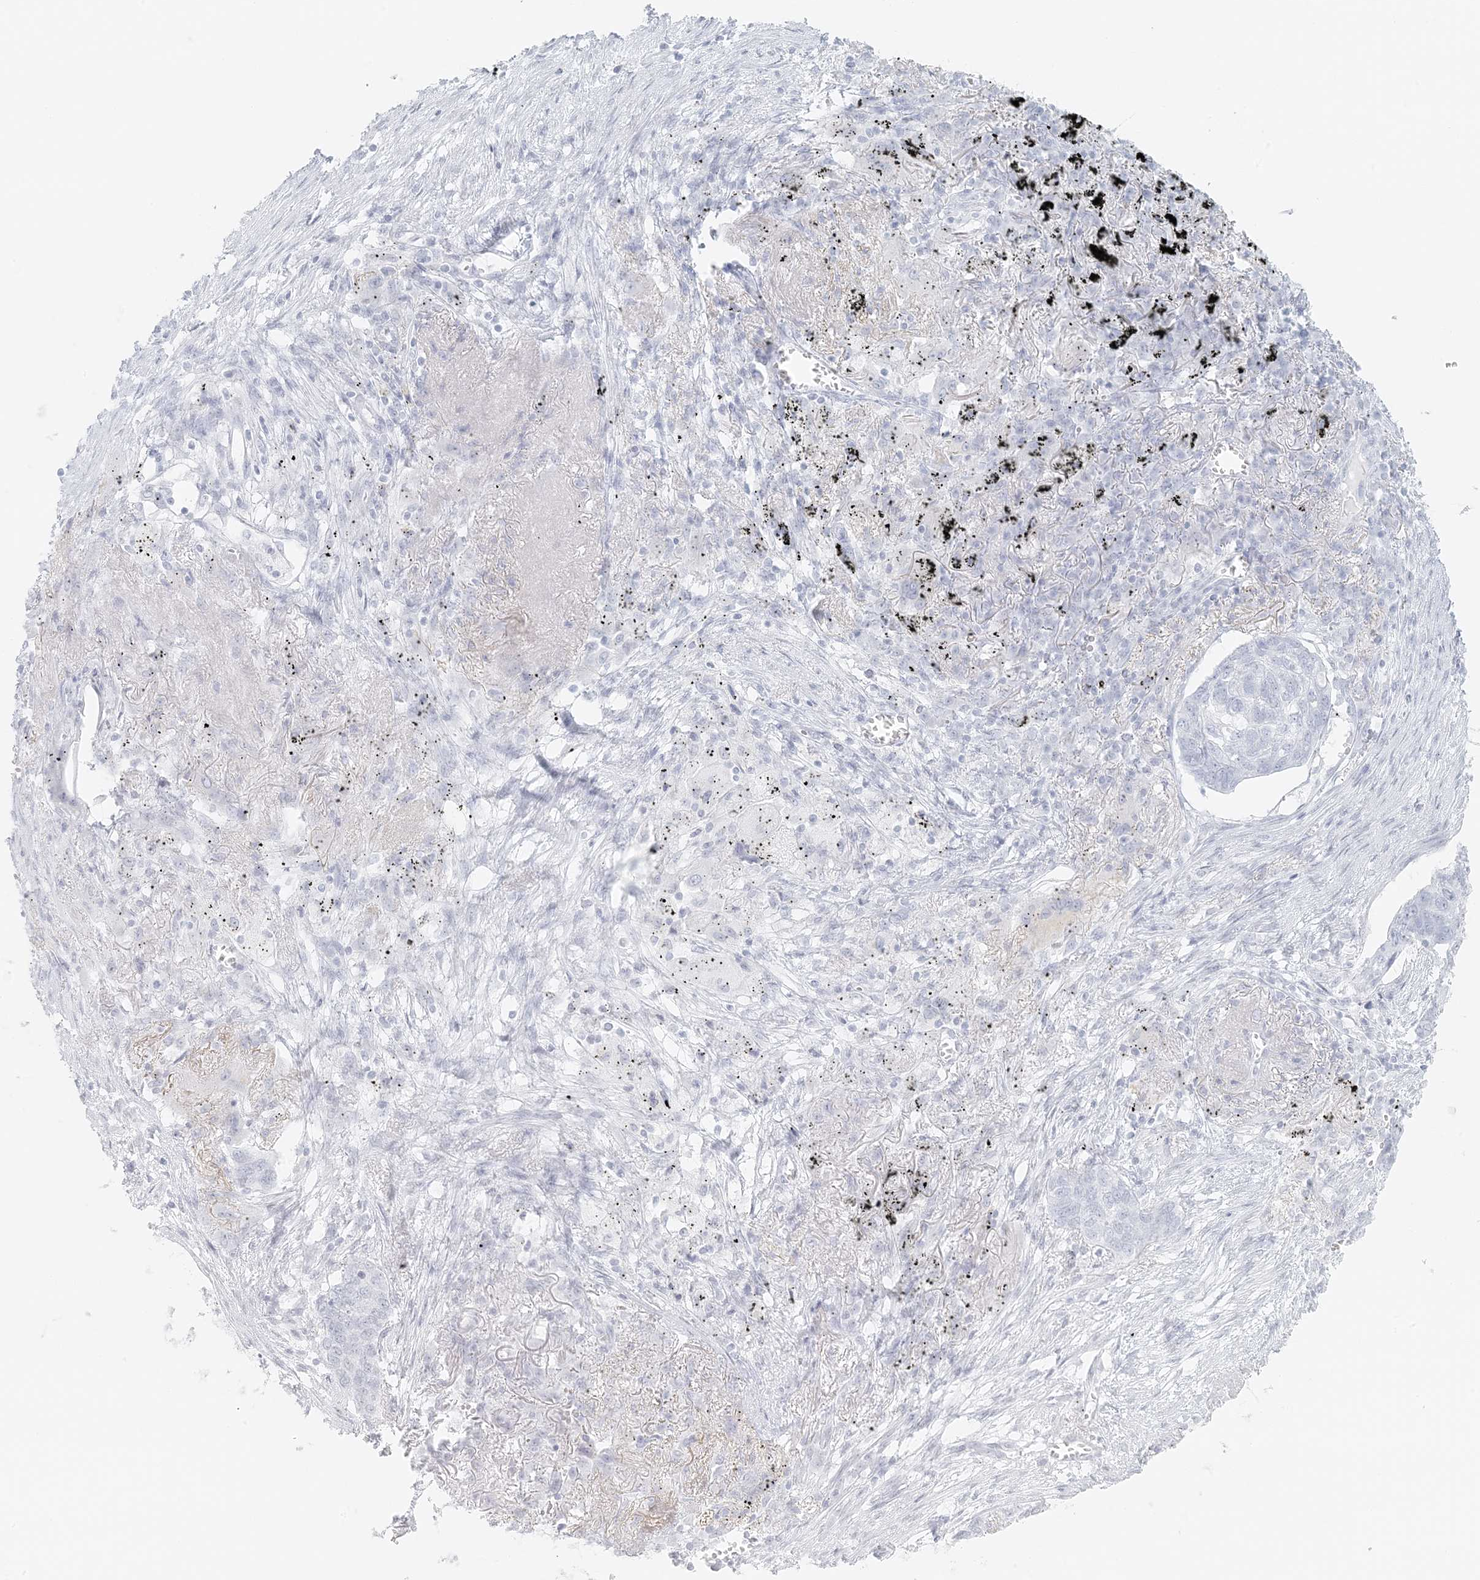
{"staining": {"intensity": "negative", "quantity": "none", "location": "none"}, "tissue": "lung cancer", "cell_type": "Tumor cells", "image_type": "cancer", "snomed": [{"axis": "morphology", "description": "Squamous cell carcinoma, NOS"}, {"axis": "topography", "description": "Lung"}], "caption": "Immunohistochemistry of lung squamous cell carcinoma exhibits no positivity in tumor cells.", "gene": "LIPT1", "patient": {"sex": "female", "age": 63}}